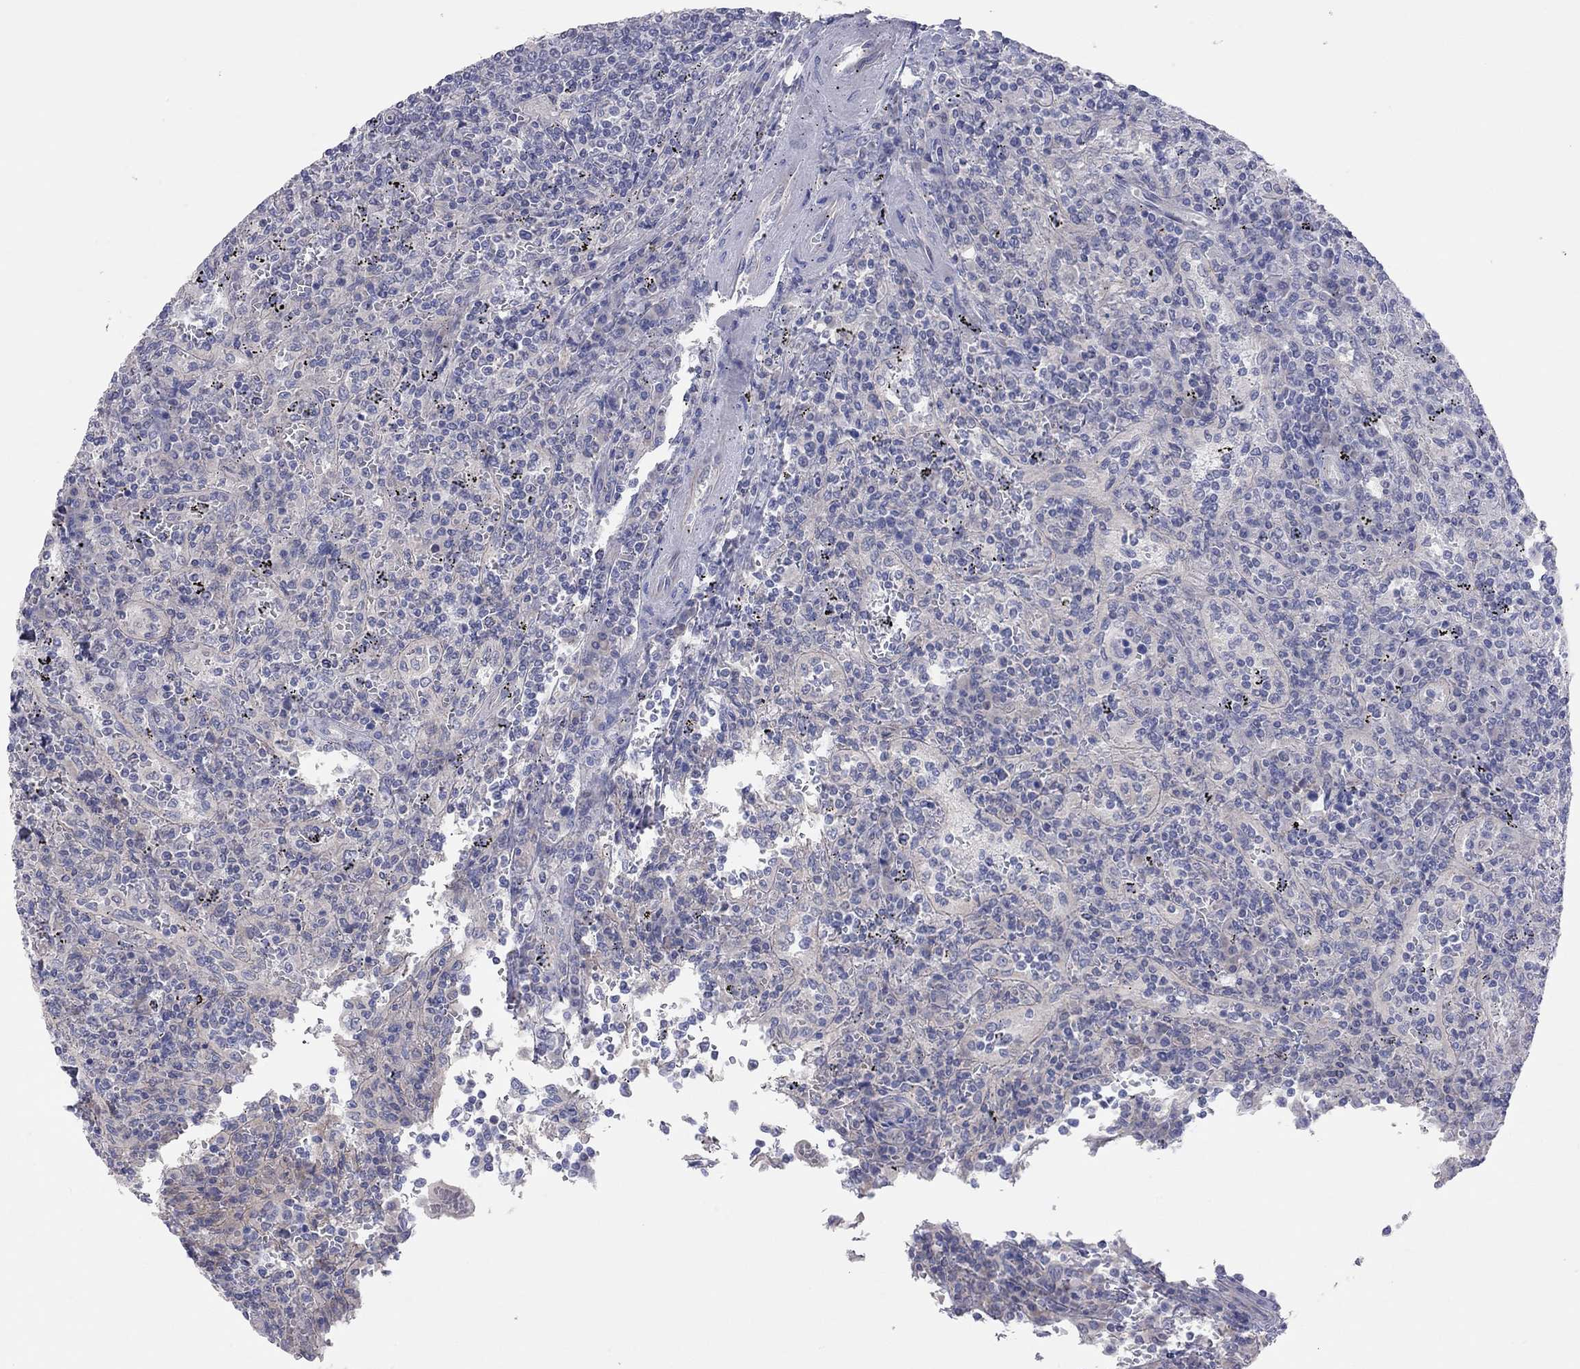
{"staining": {"intensity": "negative", "quantity": "none", "location": "none"}, "tissue": "lymphoma", "cell_type": "Tumor cells", "image_type": "cancer", "snomed": [{"axis": "morphology", "description": "Malignant lymphoma, non-Hodgkin's type, Low grade"}, {"axis": "topography", "description": "Spleen"}], "caption": "Immunohistochemistry image of lymphoma stained for a protein (brown), which shows no staining in tumor cells.", "gene": "KCNB1", "patient": {"sex": "male", "age": 62}}